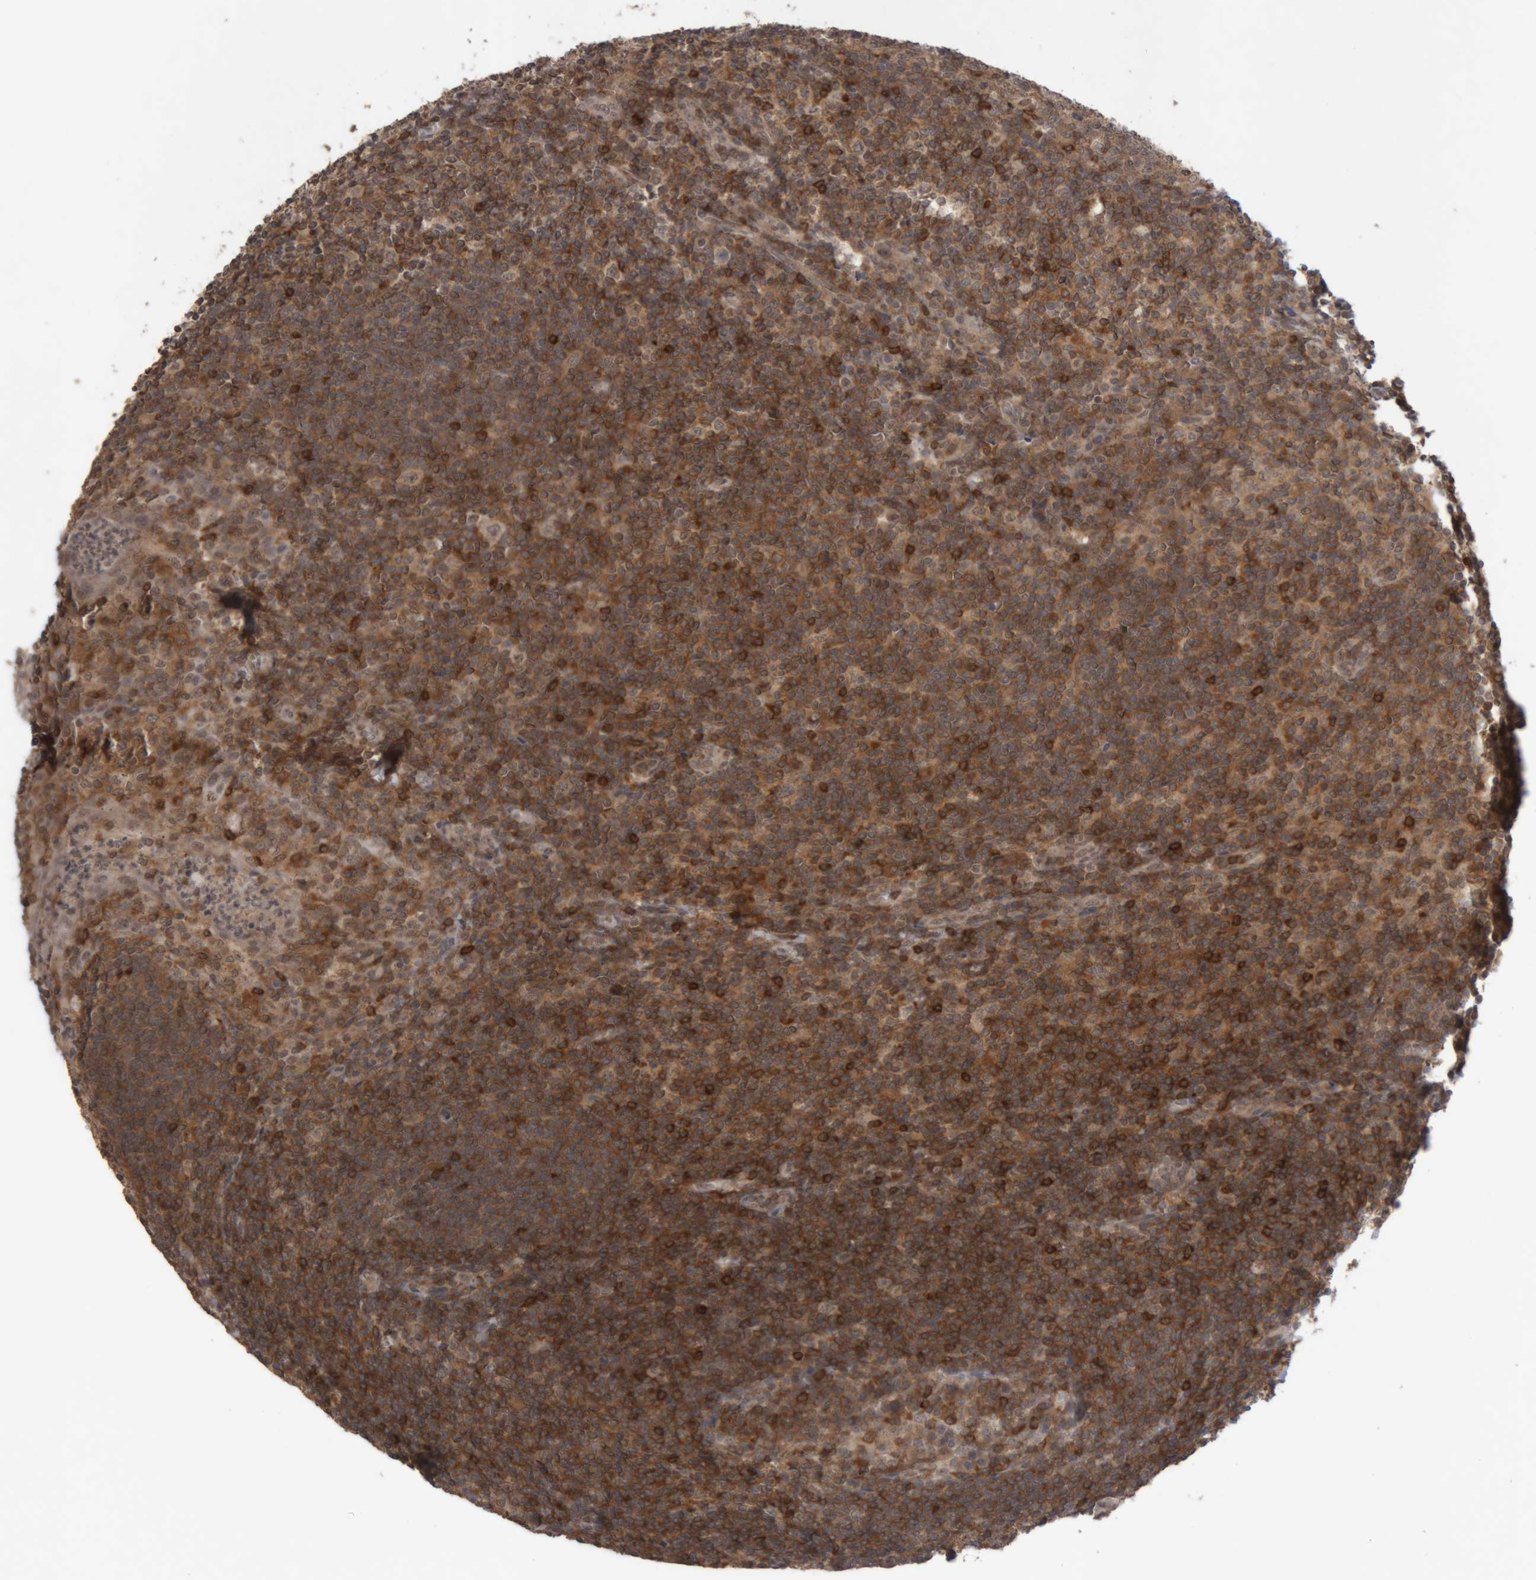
{"staining": {"intensity": "moderate", "quantity": ">75%", "location": "cytoplasmic/membranous"}, "tissue": "tonsil", "cell_type": "Germinal center cells", "image_type": "normal", "snomed": [{"axis": "morphology", "description": "Normal tissue, NOS"}, {"axis": "topography", "description": "Tonsil"}], "caption": "IHC micrograph of benign tonsil: human tonsil stained using immunohistochemistry (IHC) reveals medium levels of moderate protein expression localized specifically in the cytoplasmic/membranous of germinal center cells, appearing as a cytoplasmic/membranous brown color.", "gene": "NFATC2", "patient": {"sex": "male", "age": 37}}